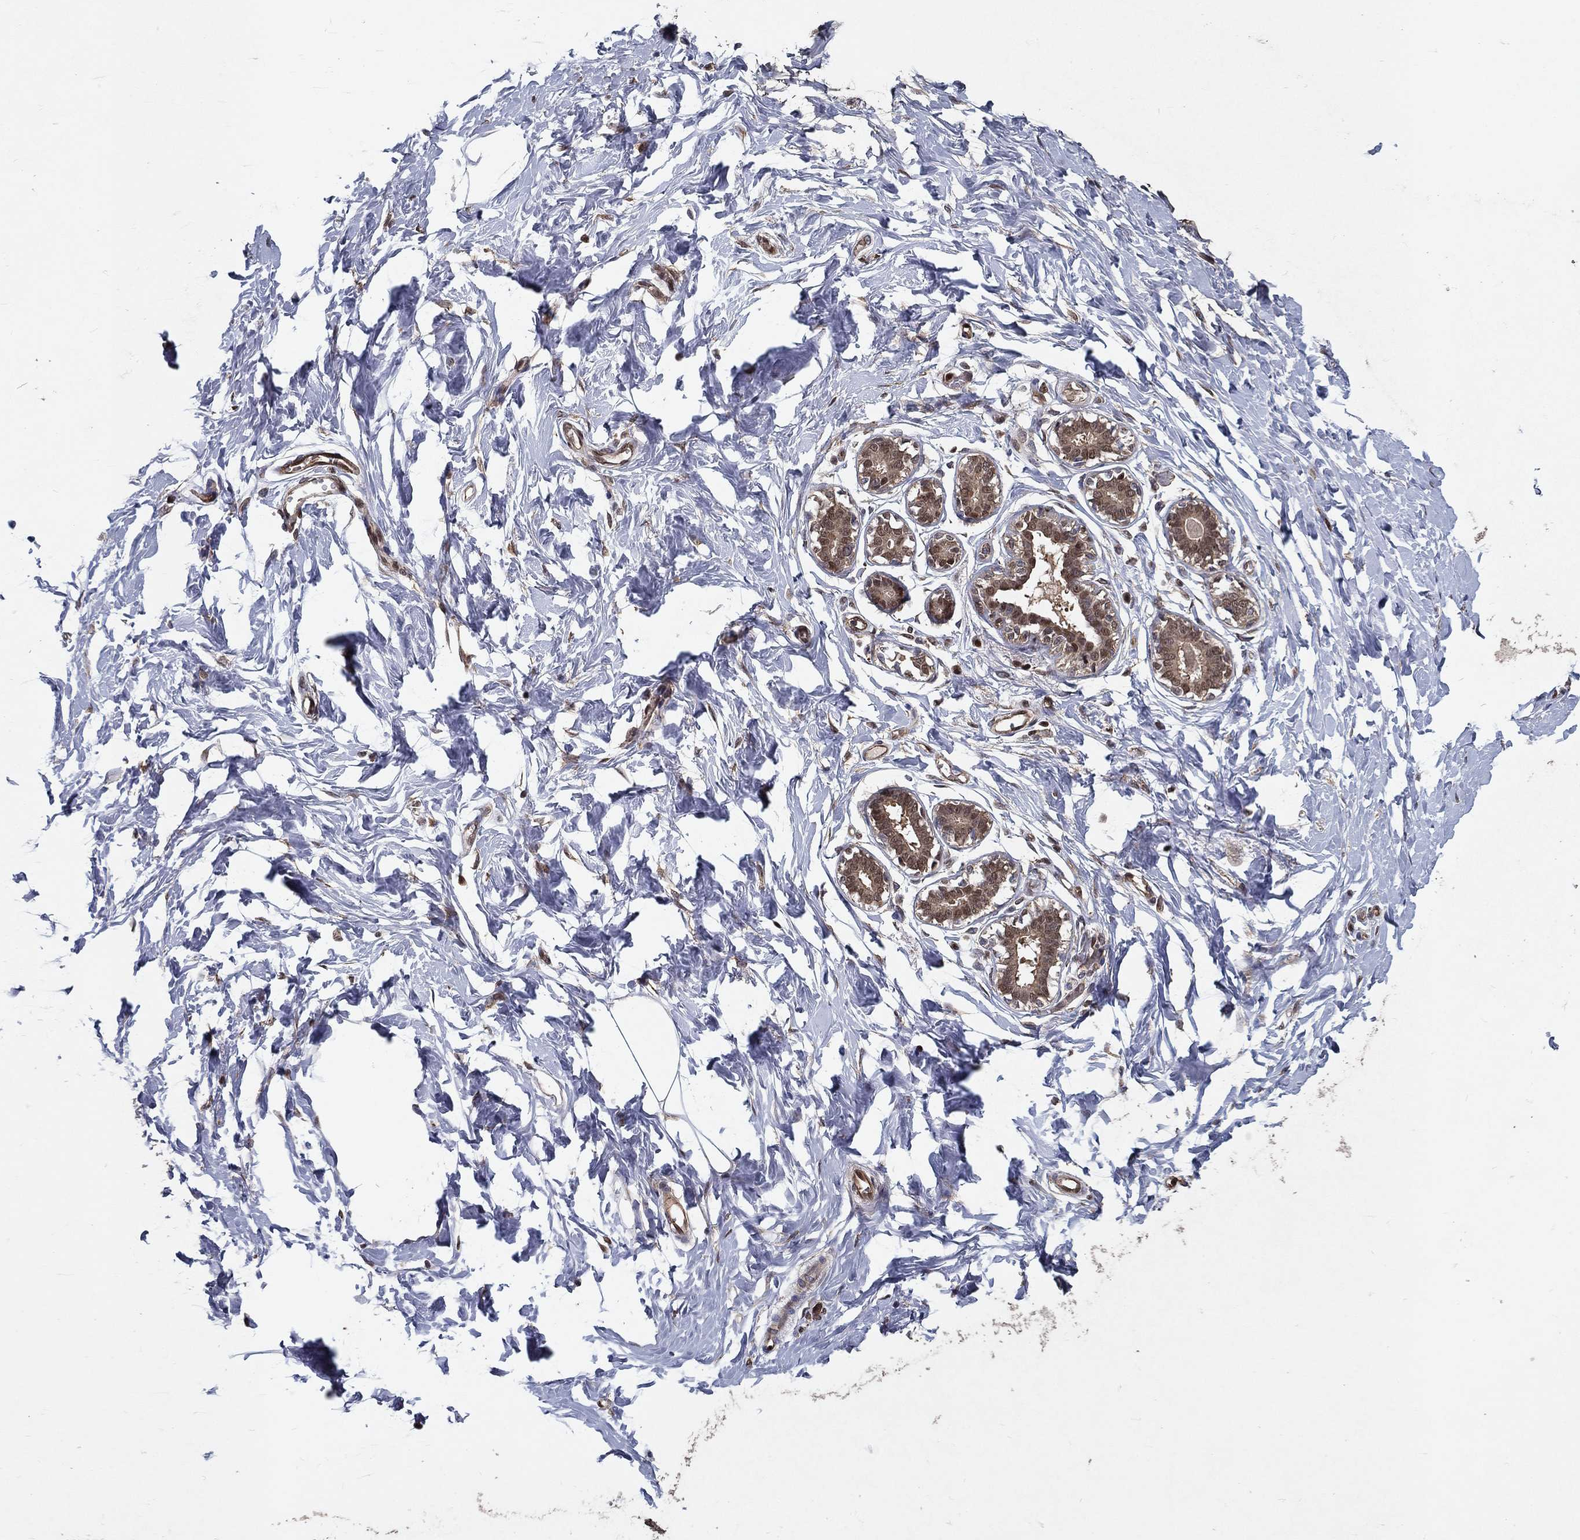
{"staining": {"intensity": "negative", "quantity": "none", "location": "none"}, "tissue": "breast", "cell_type": "Adipocytes", "image_type": "normal", "snomed": [{"axis": "morphology", "description": "Normal tissue, NOS"}, {"axis": "morphology", "description": "Lobular carcinoma, in situ"}, {"axis": "topography", "description": "Breast"}], "caption": "DAB immunohistochemical staining of unremarkable breast demonstrates no significant positivity in adipocytes. The staining is performed using DAB (3,3'-diaminobenzidine) brown chromogen with nuclei counter-stained in using hematoxylin.", "gene": "CERS2", "patient": {"sex": "female", "age": 35}}